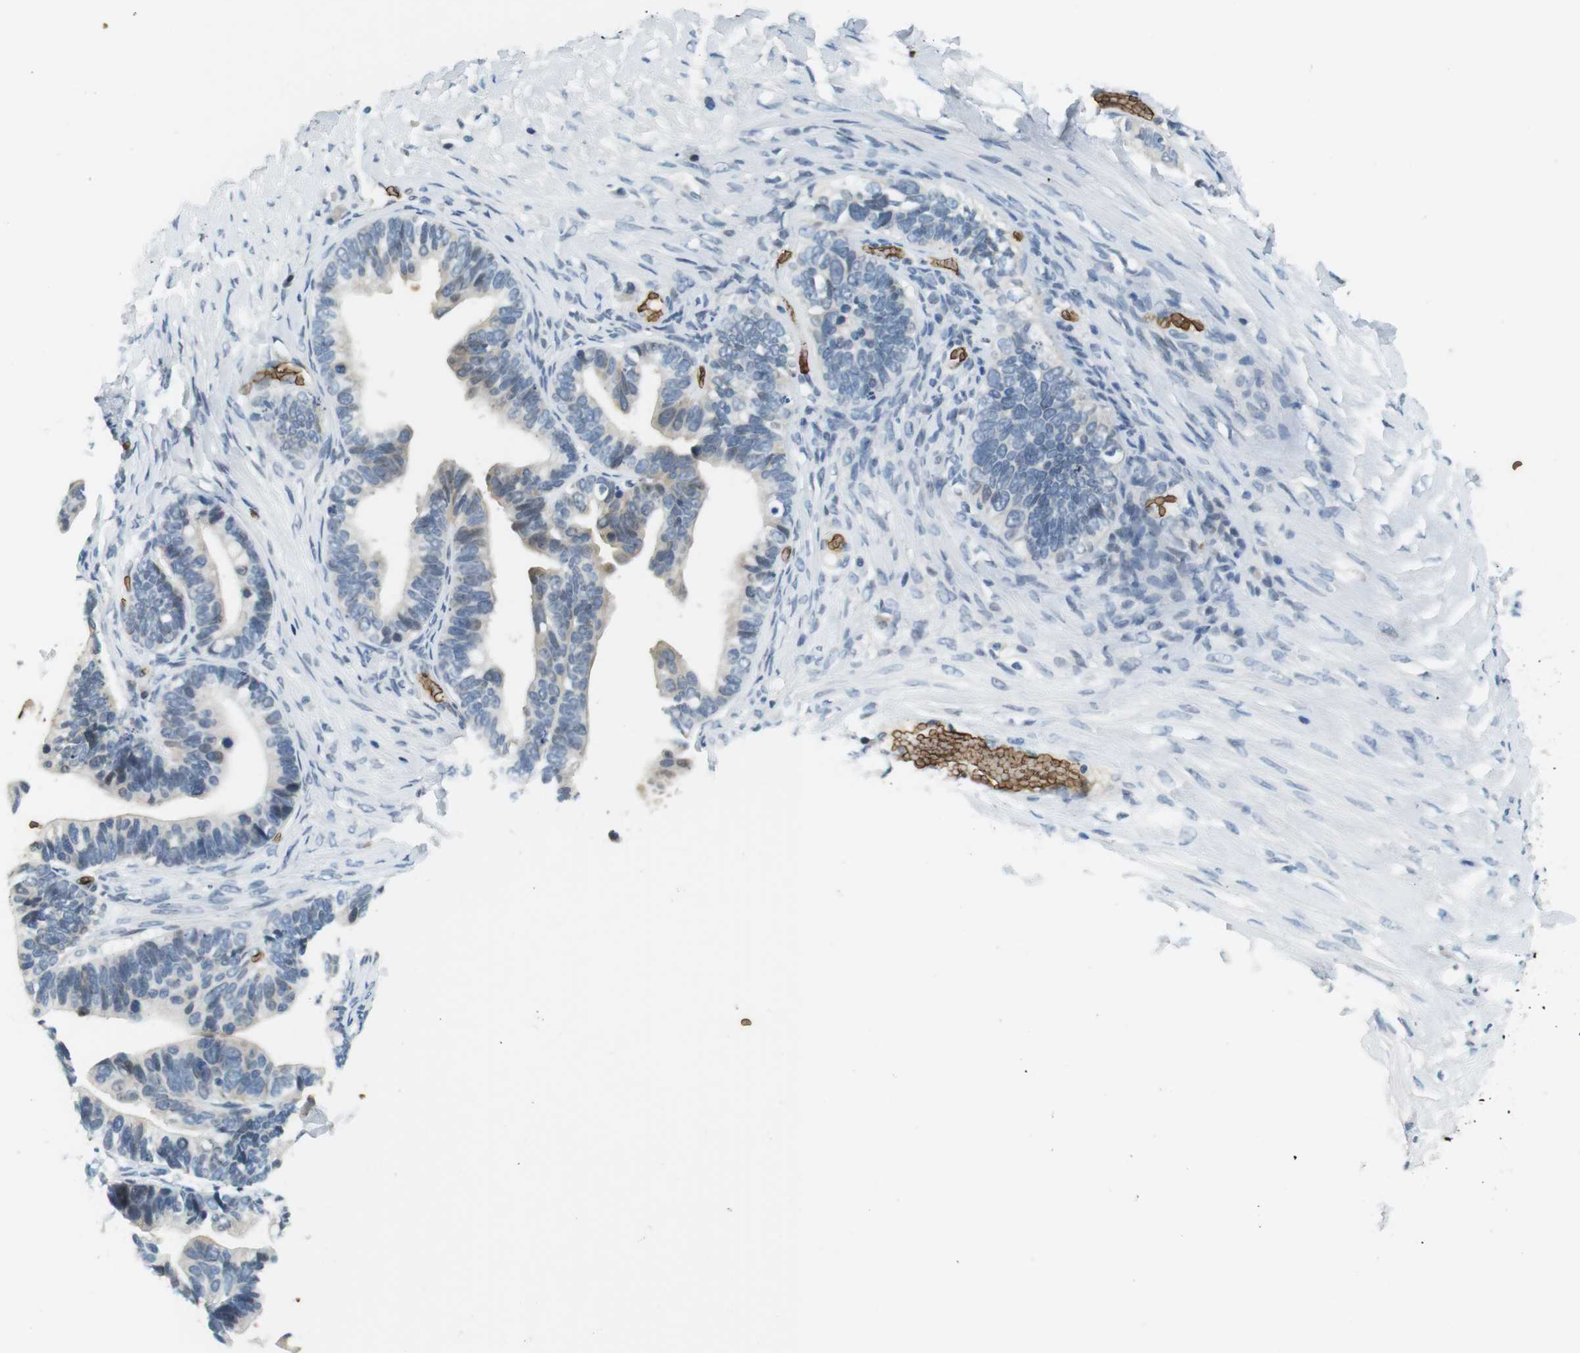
{"staining": {"intensity": "negative", "quantity": "none", "location": "none"}, "tissue": "ovarian cancer", "cell_type": "Tumor cells", "image_type": "cancer", "snomed": [{"axis": "morphology", "description": "Cystadenocarcinoma, serous, NOS"}, {"axis": "topography", "description": "Ovary"}], "caption": "A high-resolution photomicrograph shows IHC staining of ovarian serous cystadenocarcinoma, which displays no significant expression in tumor cells. (Brightfield microscopy of DAB immunohistochemistry (IHC) at high magnification).", "gene": "SLC4A1", "patient": {"sex": "female", "age": 56}}